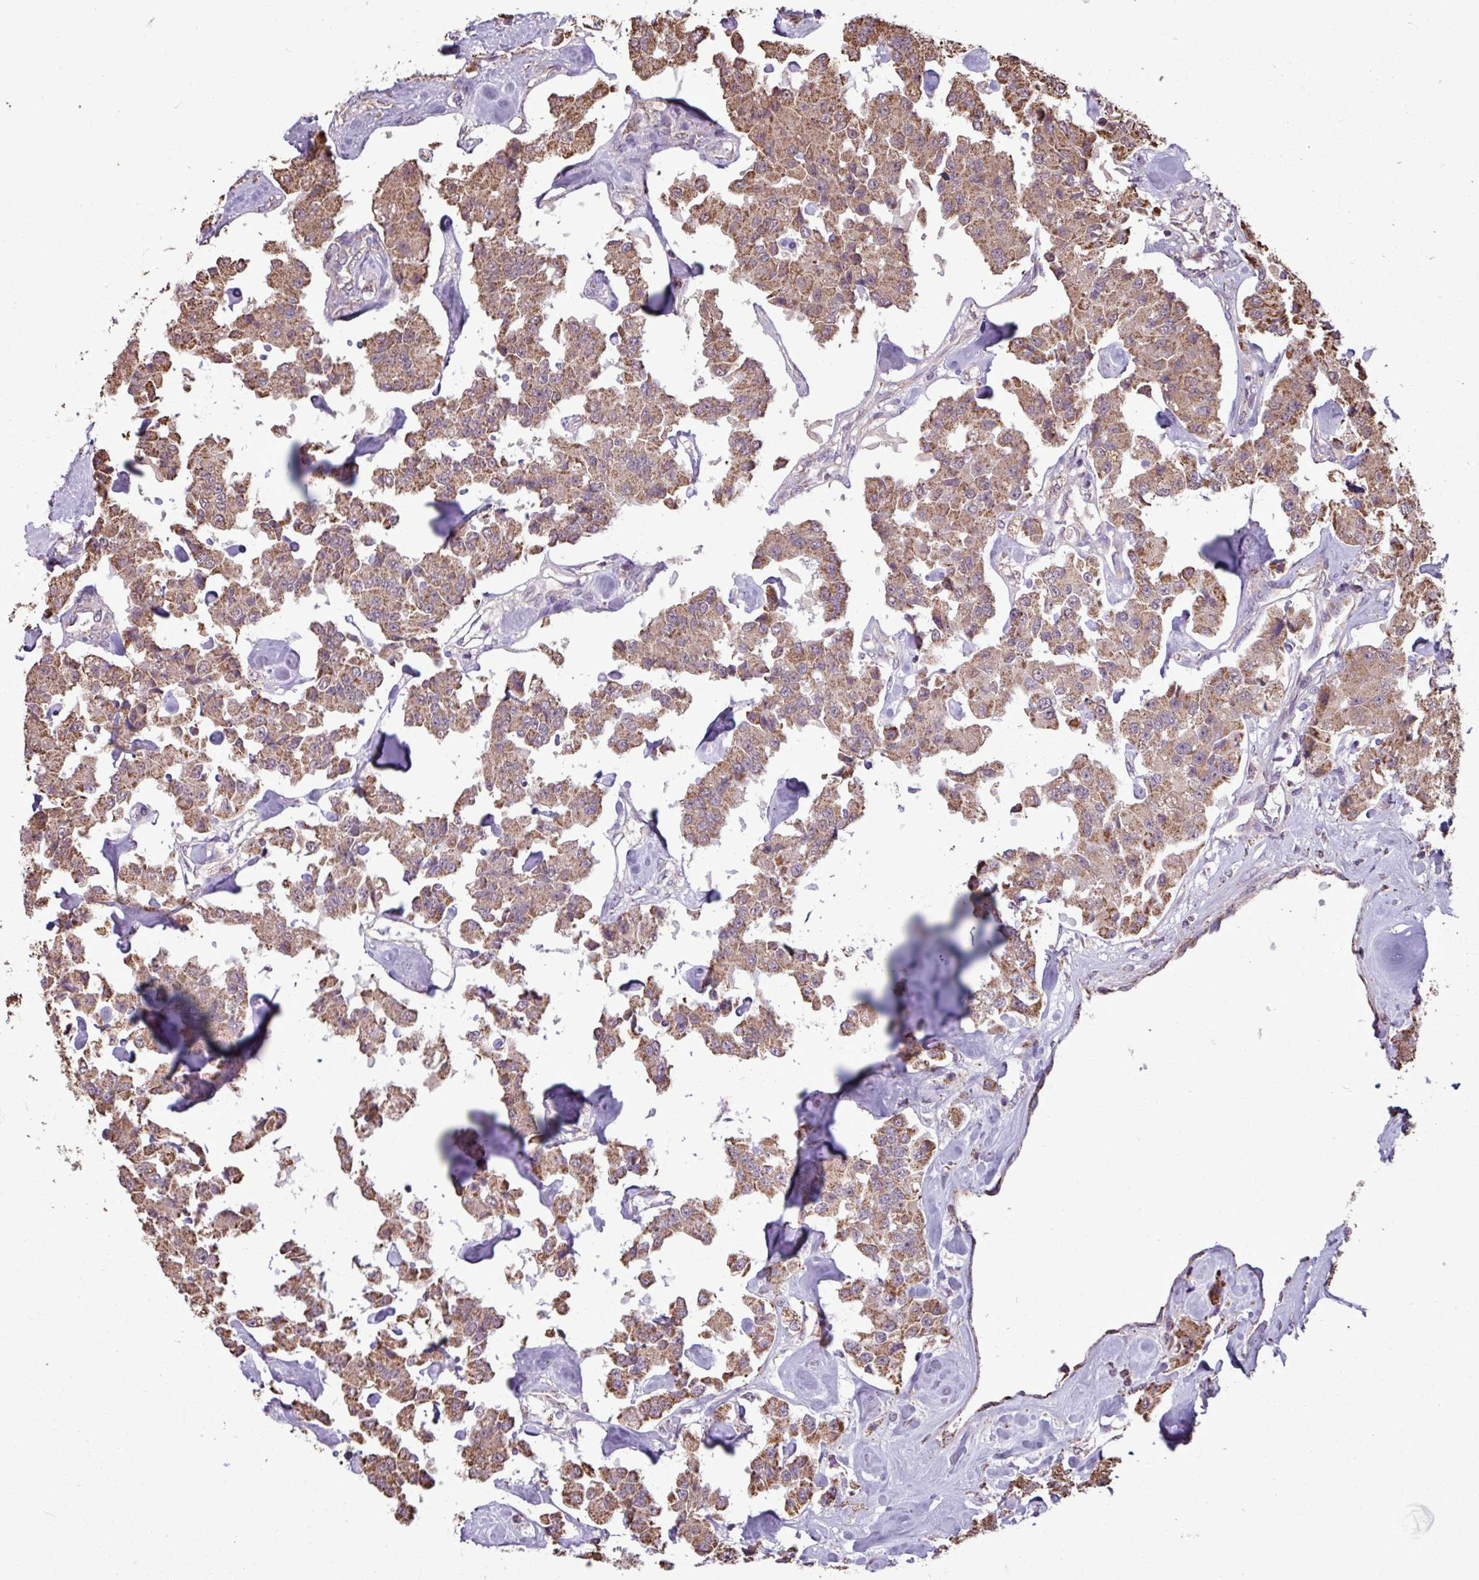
{"staining": {"intensity": "moderate", "quantity": ">75%", "location": "cytoplasmic/membranous"}, "tissue": "carcinoid", "cell_type": "Tumor cells", "image_type": "cancer", "snomed": [{"axis": "morphology", "description": "Carcinoid, malignant, NOS"}, {"axis": "topography", "description": "Pancreas"}], "caption": "About >75% of tumor cells in human malignant carcinoid demonstrate moderate cytoplasmic/membranous protein staining as visualized by brown immunohistochemical staining.", "gene": "ALG8", "patient": {"sex": "male", "age": 41}}